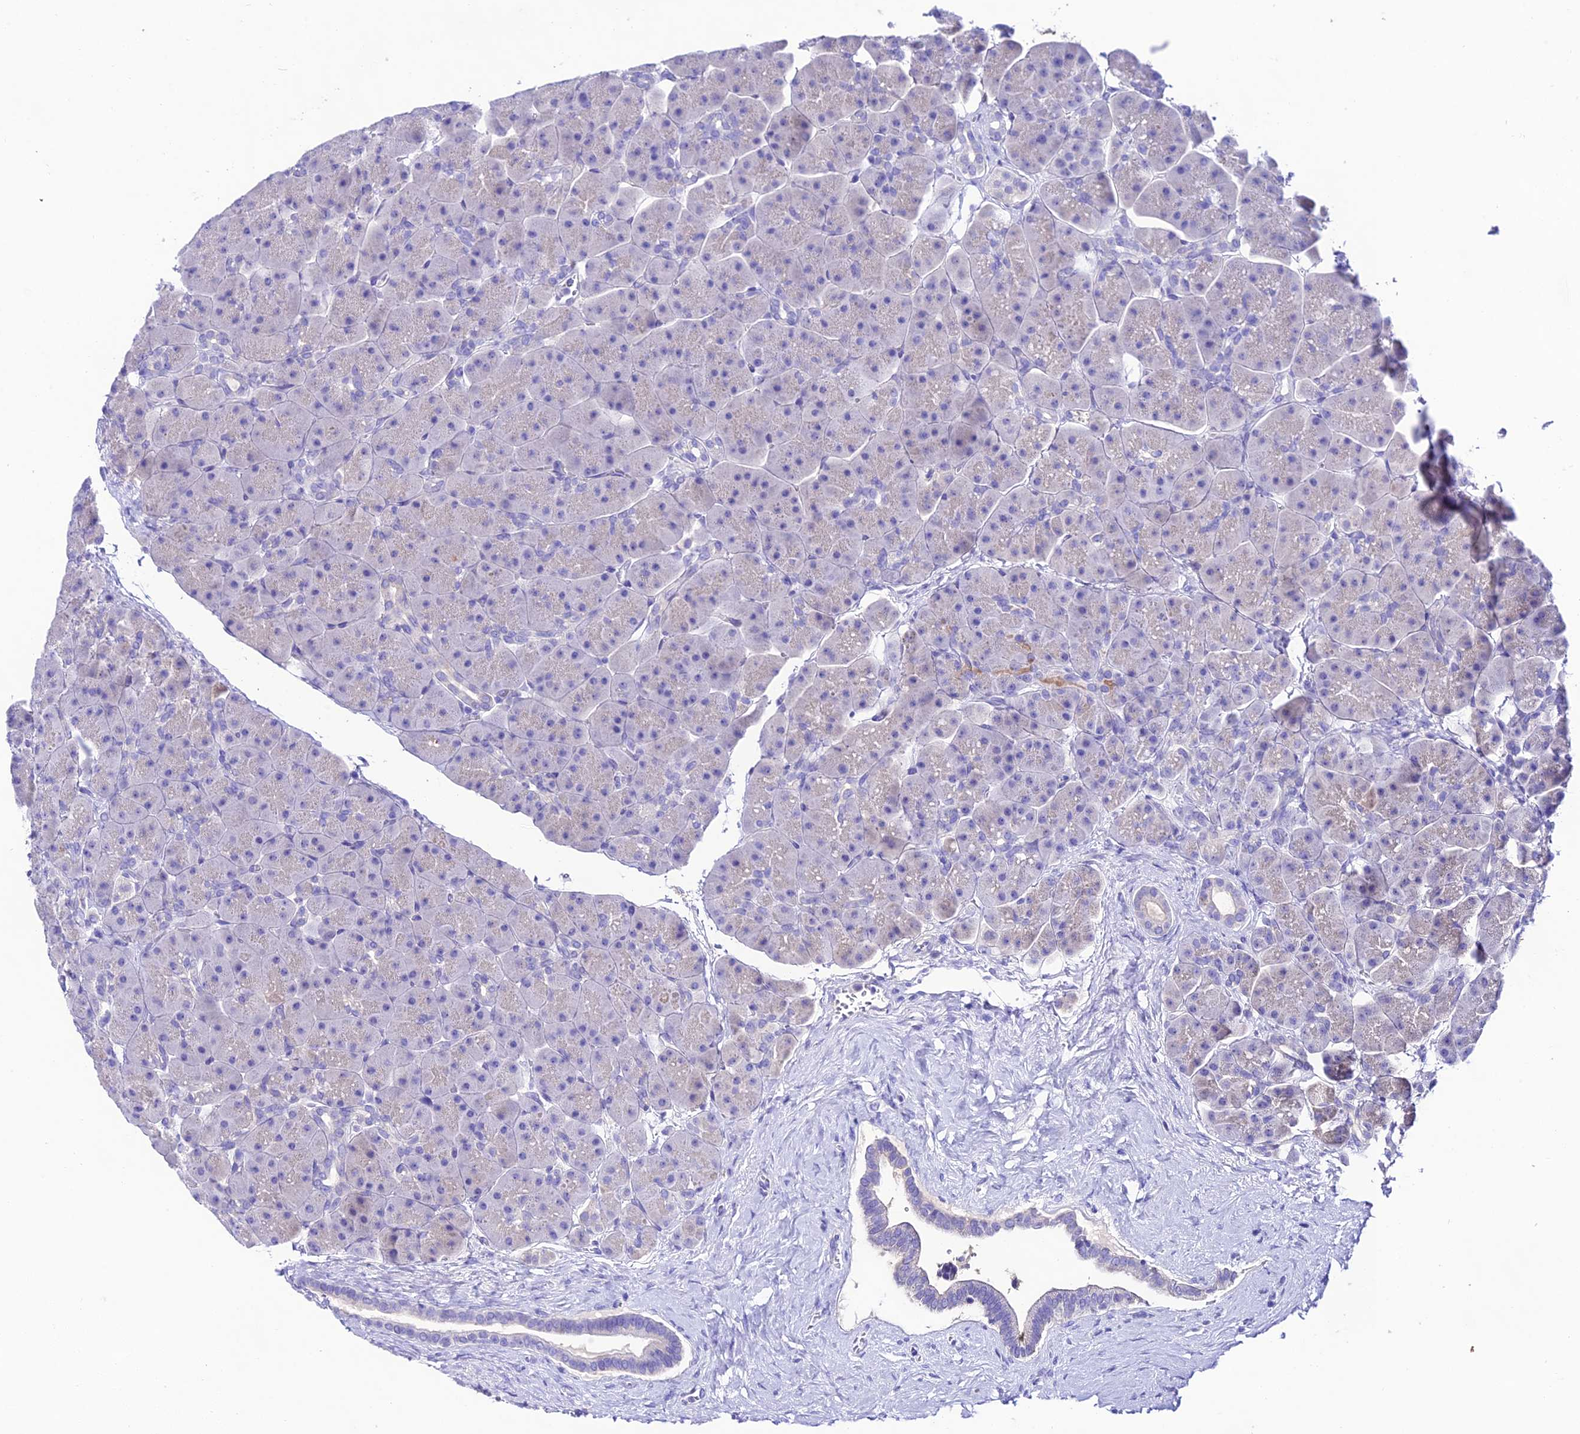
{"staining": {"intensity": "negative", "quantity": "none", "location": "none"}, "tissue": "pancreas", "cell_type": "Exocrine glandular cells", "image_type": "normal", "snomed": [{"axis": "morphology", "description": "Normal tissue, NOS"}, {"axis": "topography", "description": "Pancreas"}], "caption": "Immunohistochemistry (IHC) of benign human pancreas reveals no positivity in exocrine glandular cells.", "gene": "NLRP6", "patient": {"sex": "male", "age": 66}}